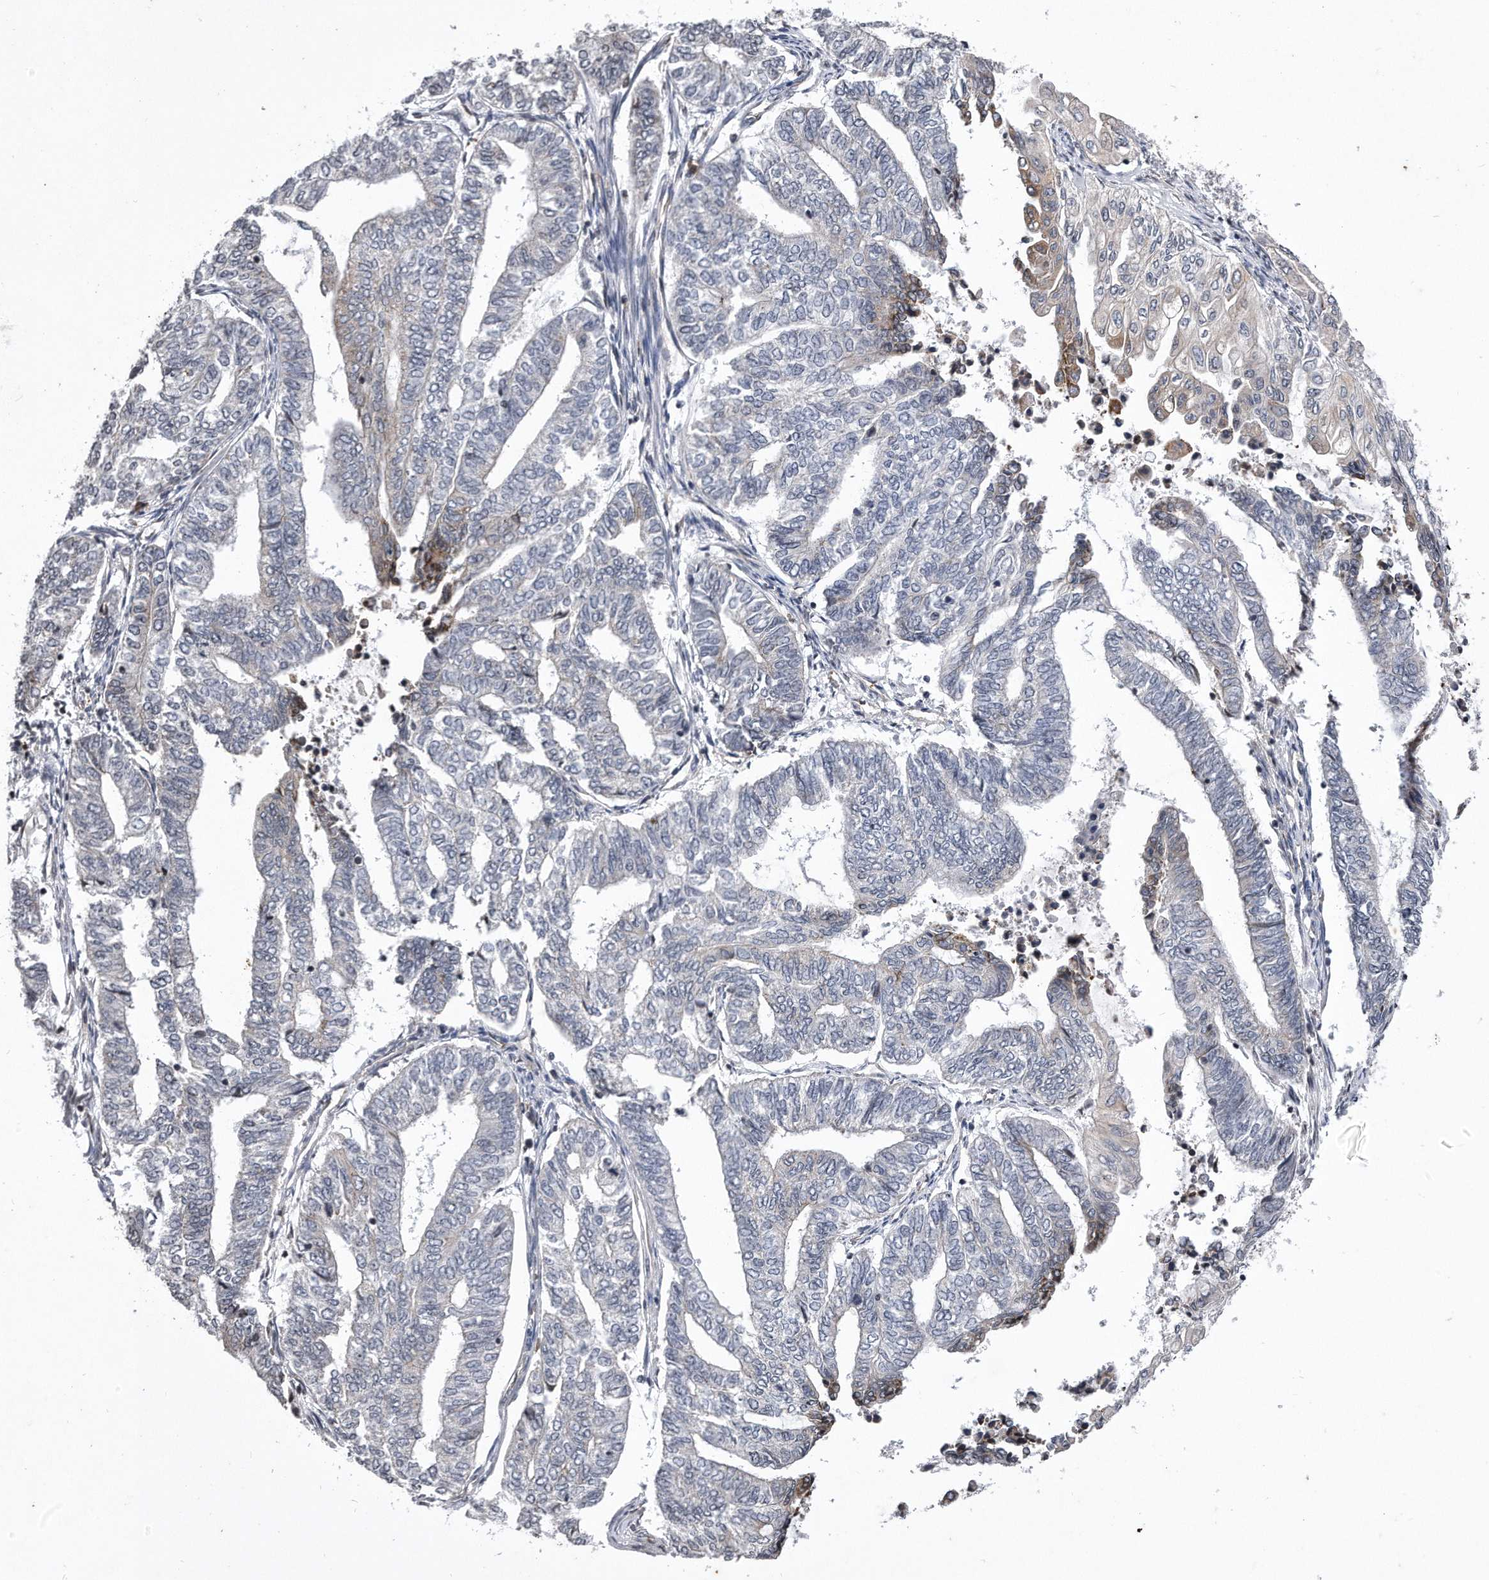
{"staining": {"intensity": "weak", "quantity": "<25%", "location": "cytoplasmic/membranous"}, "tissue": "endometrial cancer", "cell_type": "Tumor cells", "image_type": "cancer", "snomed": [{"axis": "morphology", "description": "Adenocarcinoma, NOS"}, {"axis": "topography", "description": "Uterus"}, {"axis": "topography", "description": "Endometrium"}], "caption": "The image exhibits no staining of tumor cells in endometrial cancer.", "gene": "DAB1", "patient": {"sex": "female", "age": 70}}